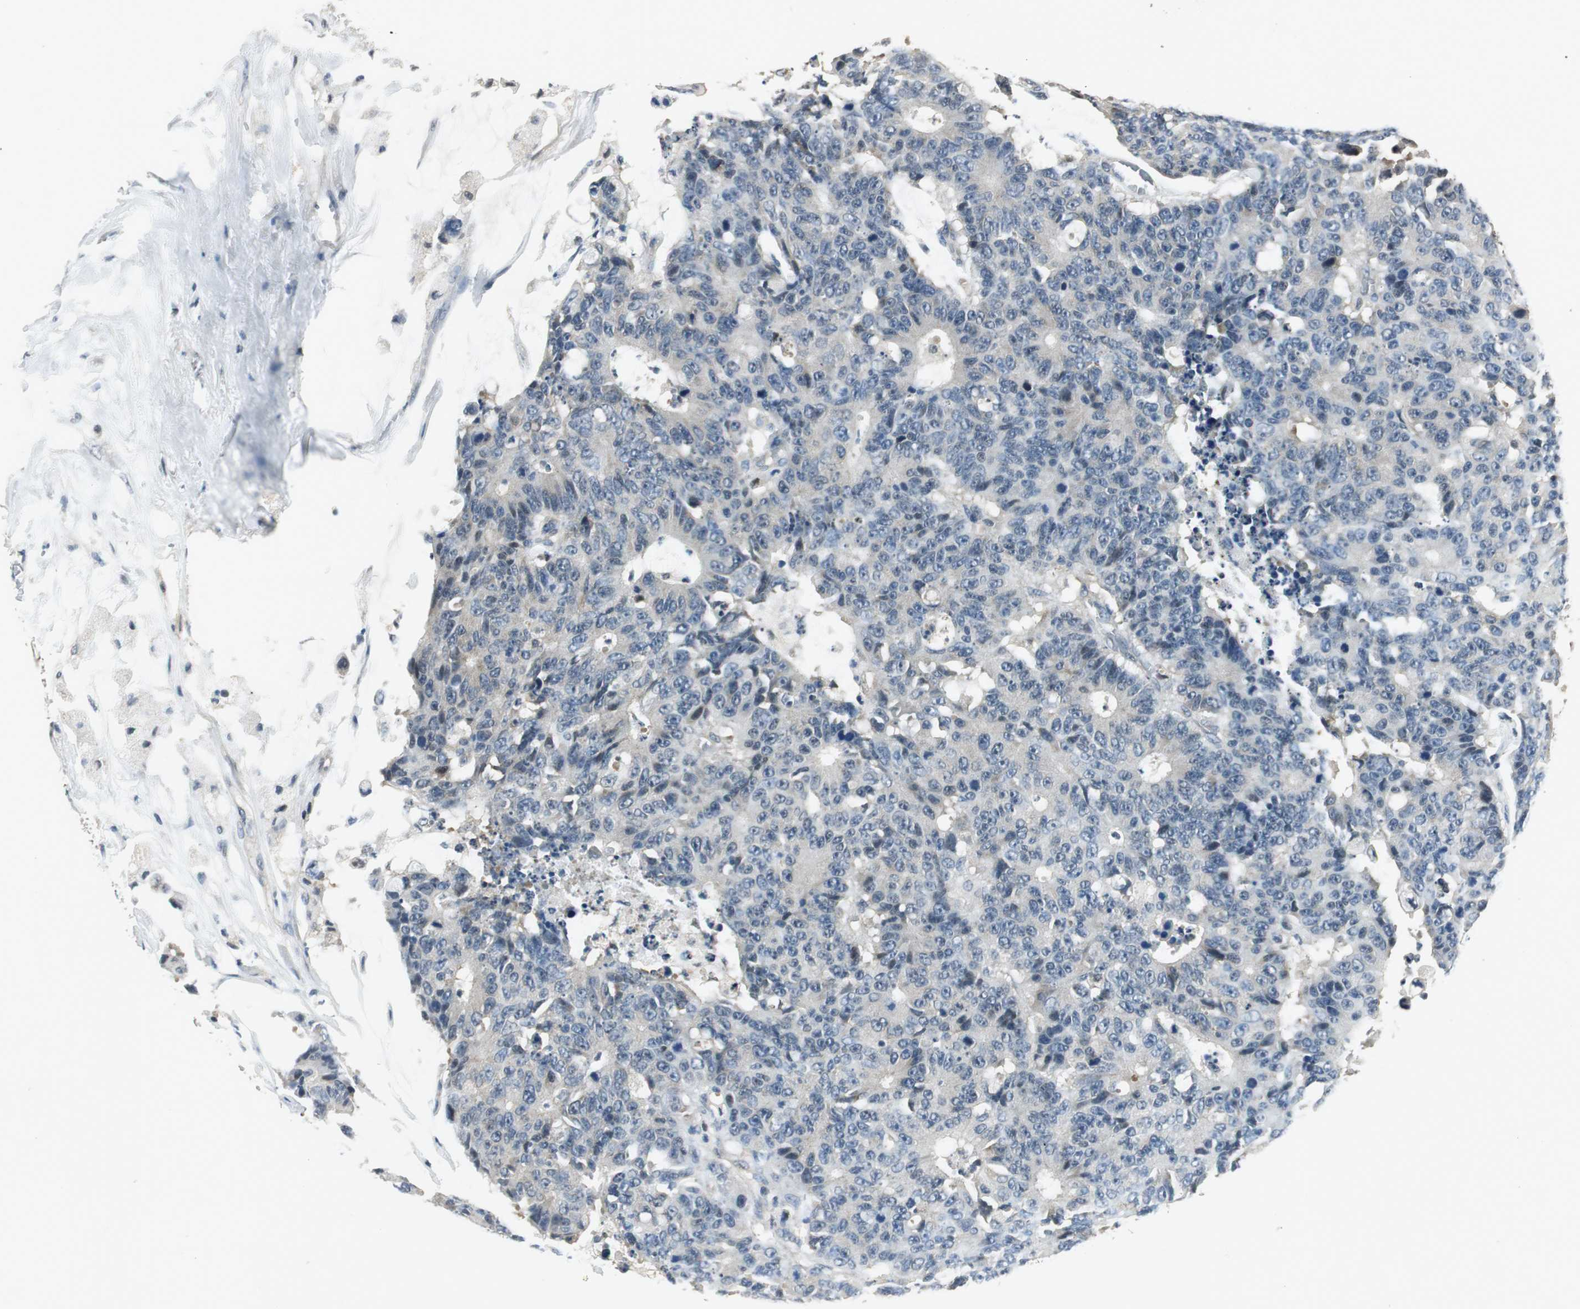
{"staining": {"intensity": "weak", "quantity": "25%-75%", "location": "cytoplasmic/membranous"}, "tissue": "colorectal cancer", "cell_type": "Tumor cells", "image_type": "cancer", "snomed": [{"axis": "morphology", "description": "Adenocarcinoma, NOS"}, {"axis": "topography", "description": "Colon"}], "caption": "Tumor cells exhibit weak cytoplasmic/membranous positivity in about 25%-75% of cells in colorectal cancer.", "gene": "PSMB4", "patient": {"sex": "female", "age": 86}}